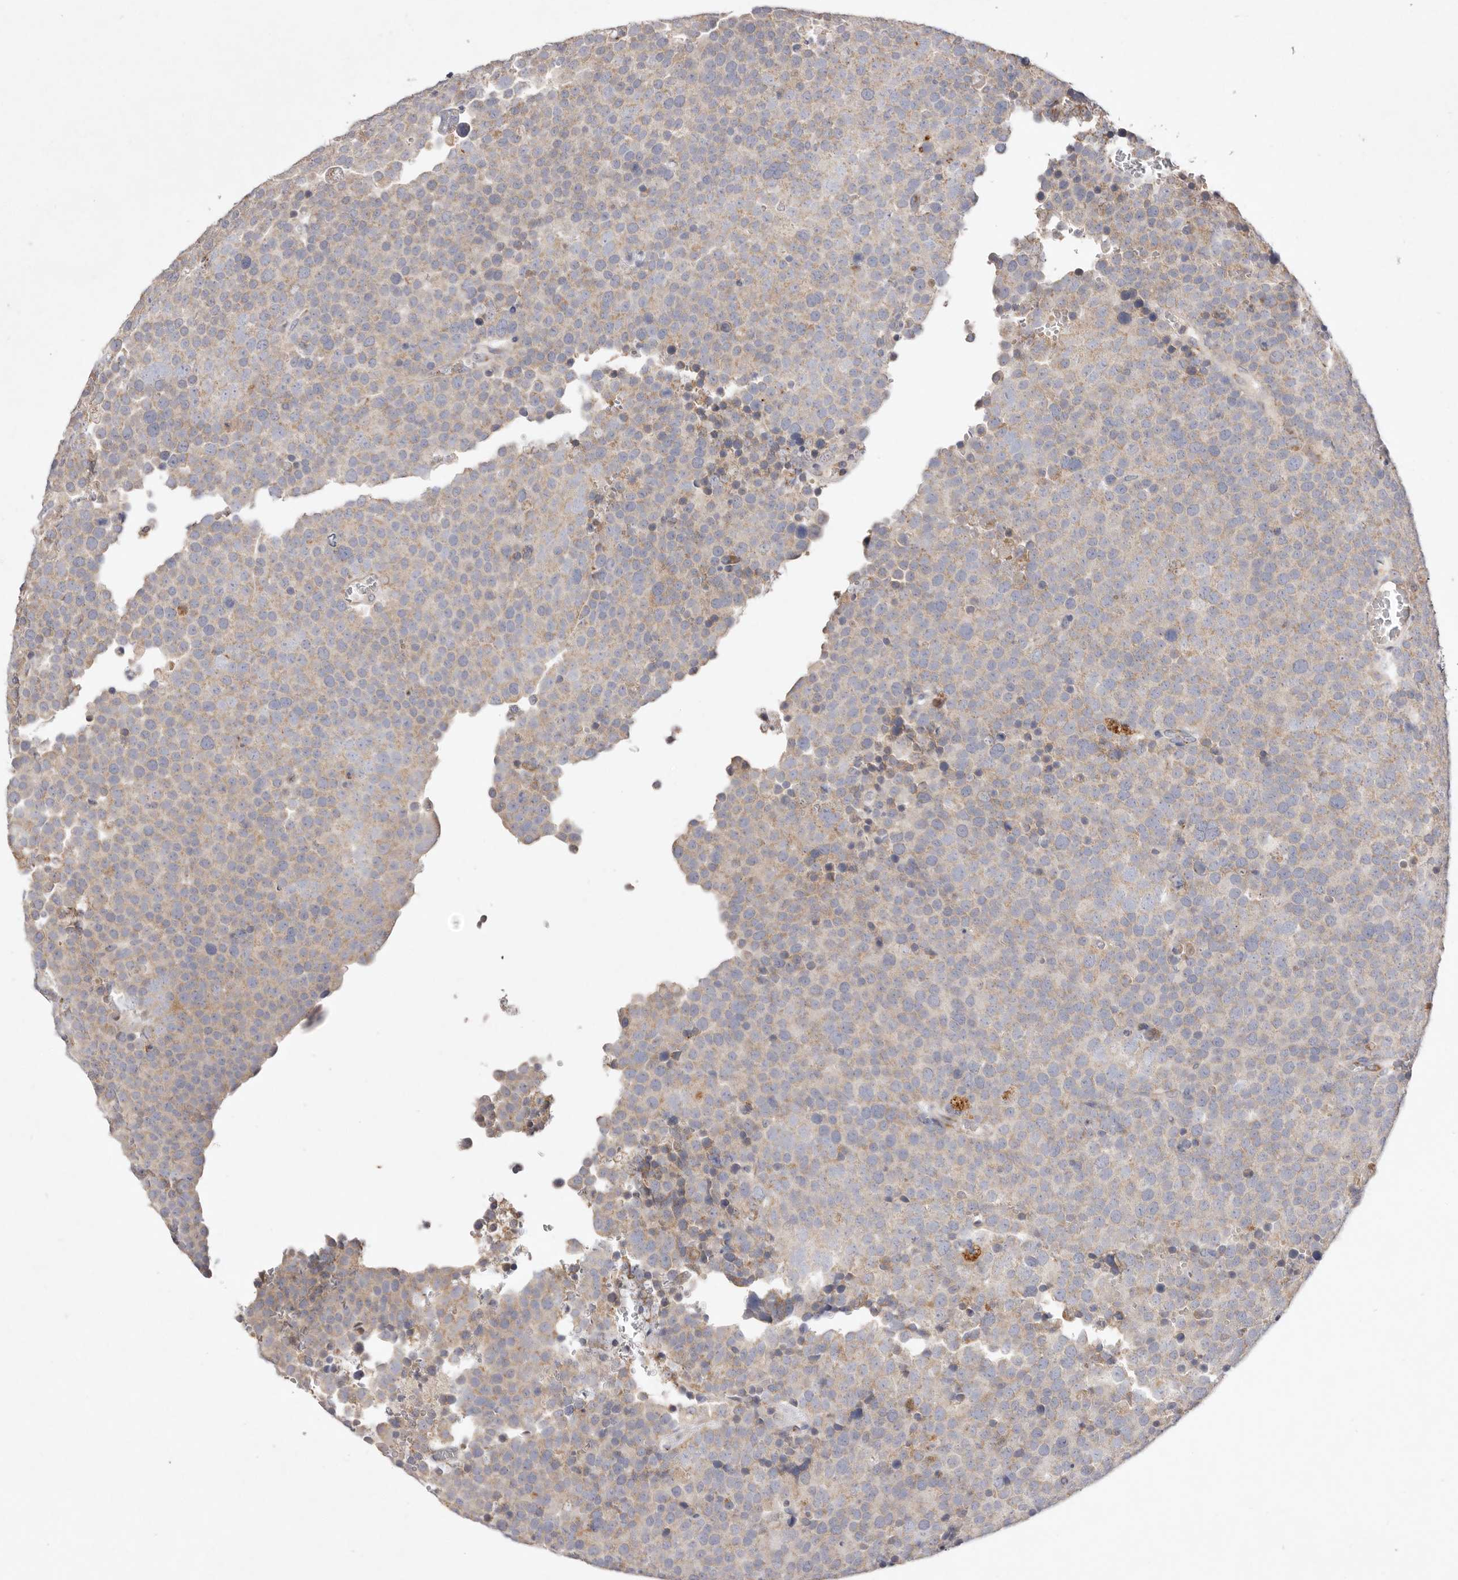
{"staining": {"intensity": "weak", "quantity": "25%-75%", "location": "cytoplasmic/membranous"}, "tissue": "testis cancer", "cell_type": "Tumor cells", "image_type": "cancer", "snomed": [{"axis": "morphology", "description": "Seminoma, NOS"}, {"axis": "topography", "description": "Testis"}], "caption": "The image reveals staining of seminoma (testis), revealing weak cytoplasmic/membranous protein staining (brown color) within tumor cells.", "gene": "USP24", "patient": {"sex": "male", "age": 71}}